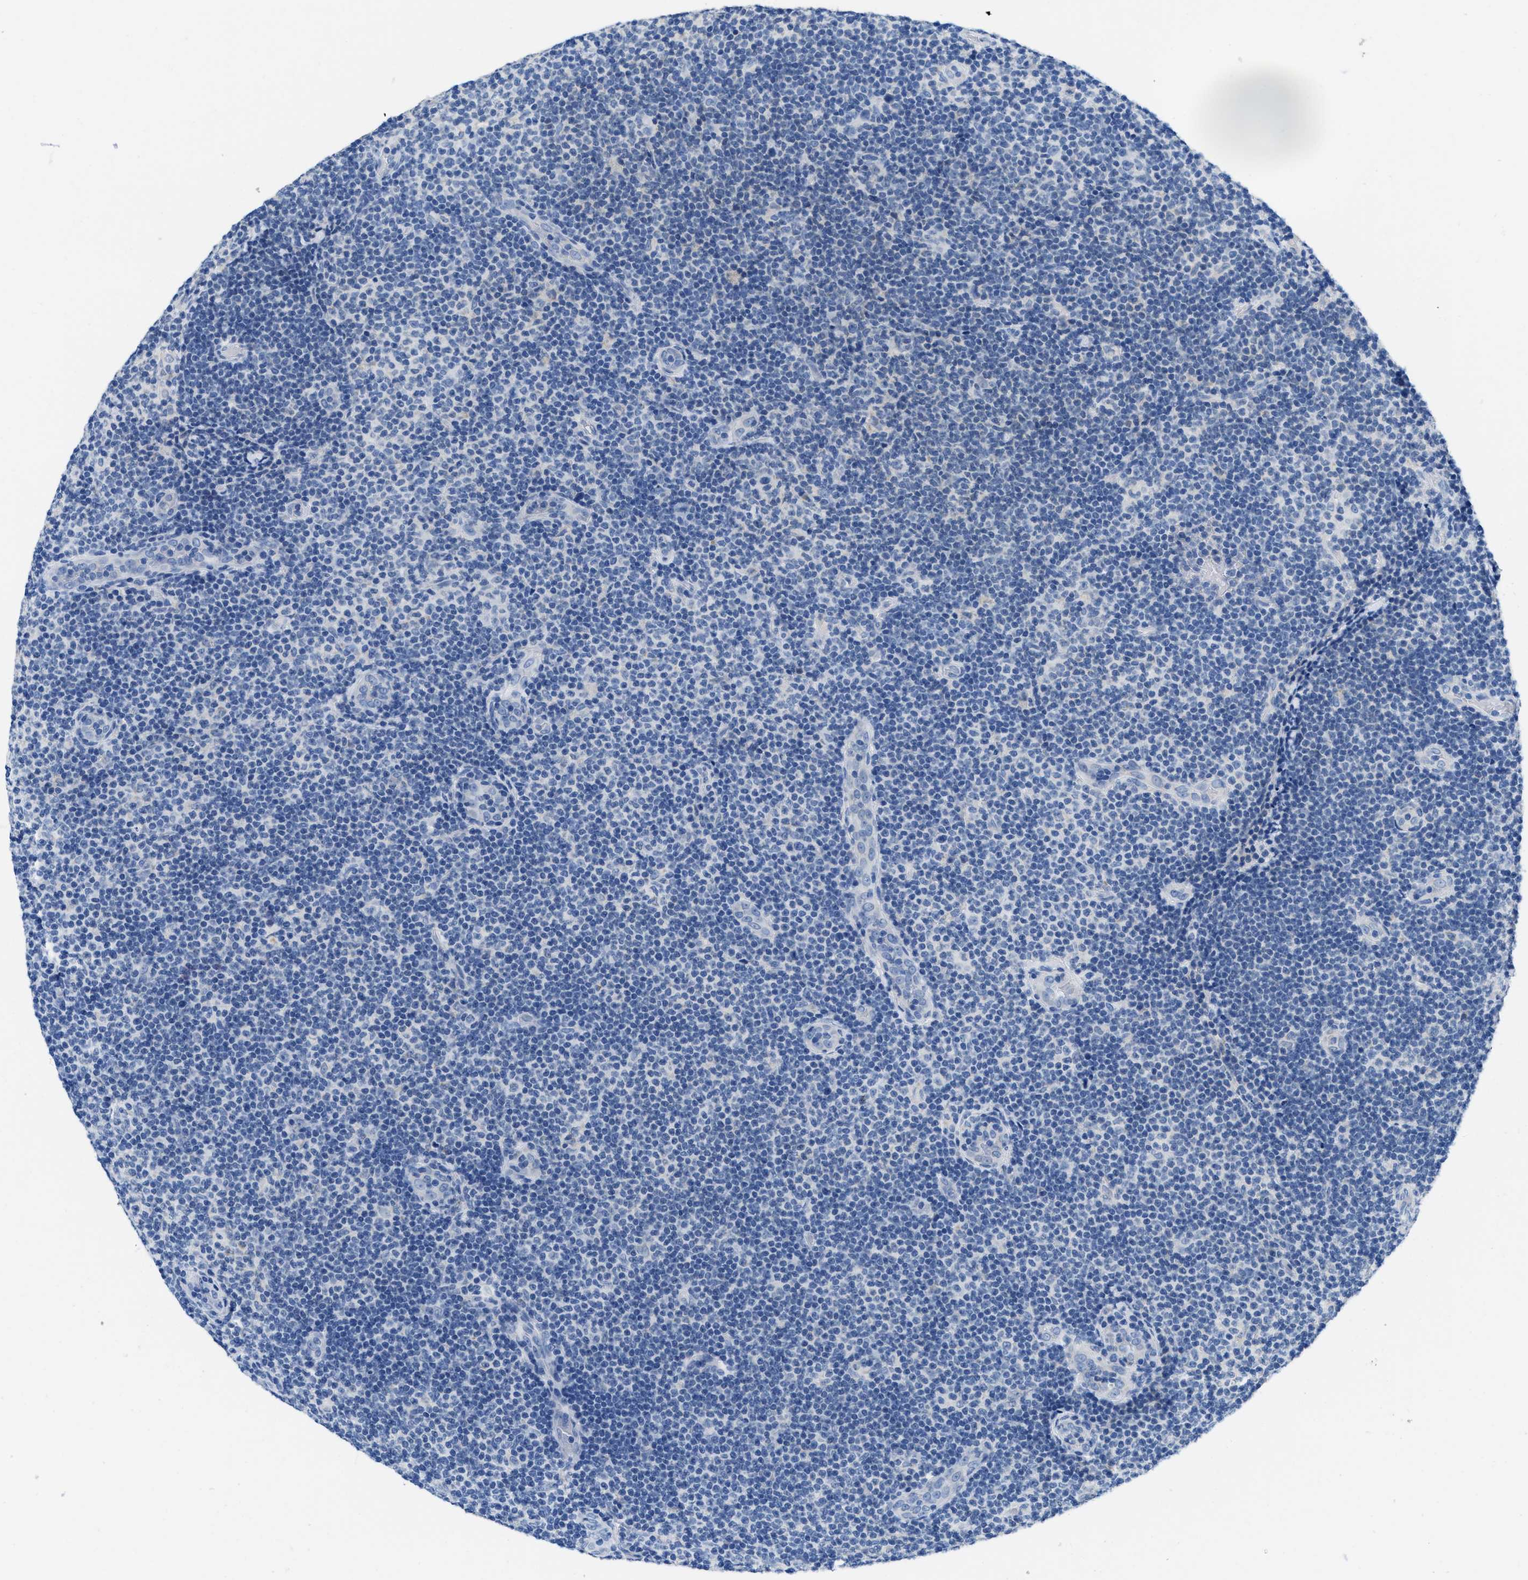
{"staining": {"intensity": "negative", "quantity": "none", "location": "none"}, "tissue": "lymphoma", "cell_type": "Tumor cells", "image_type": "cancer", "snomed": [{"axis": "morphology", "description": "Malignant lymphoma, non-Hodgkin's type, Low grade"}, {"axis": "topography", "description": "Lymph node"}], "caption": "Immunohistochemistry (IHC) histopathology image of neoplastic tissue: human low-grade malignant lymphoma, non-Hodgkin's type stained with DAB exhibits no significant protein expression in tumor cells.", "gene": "PTDSS1", "patient": {"sex": "male", "age": 83}}